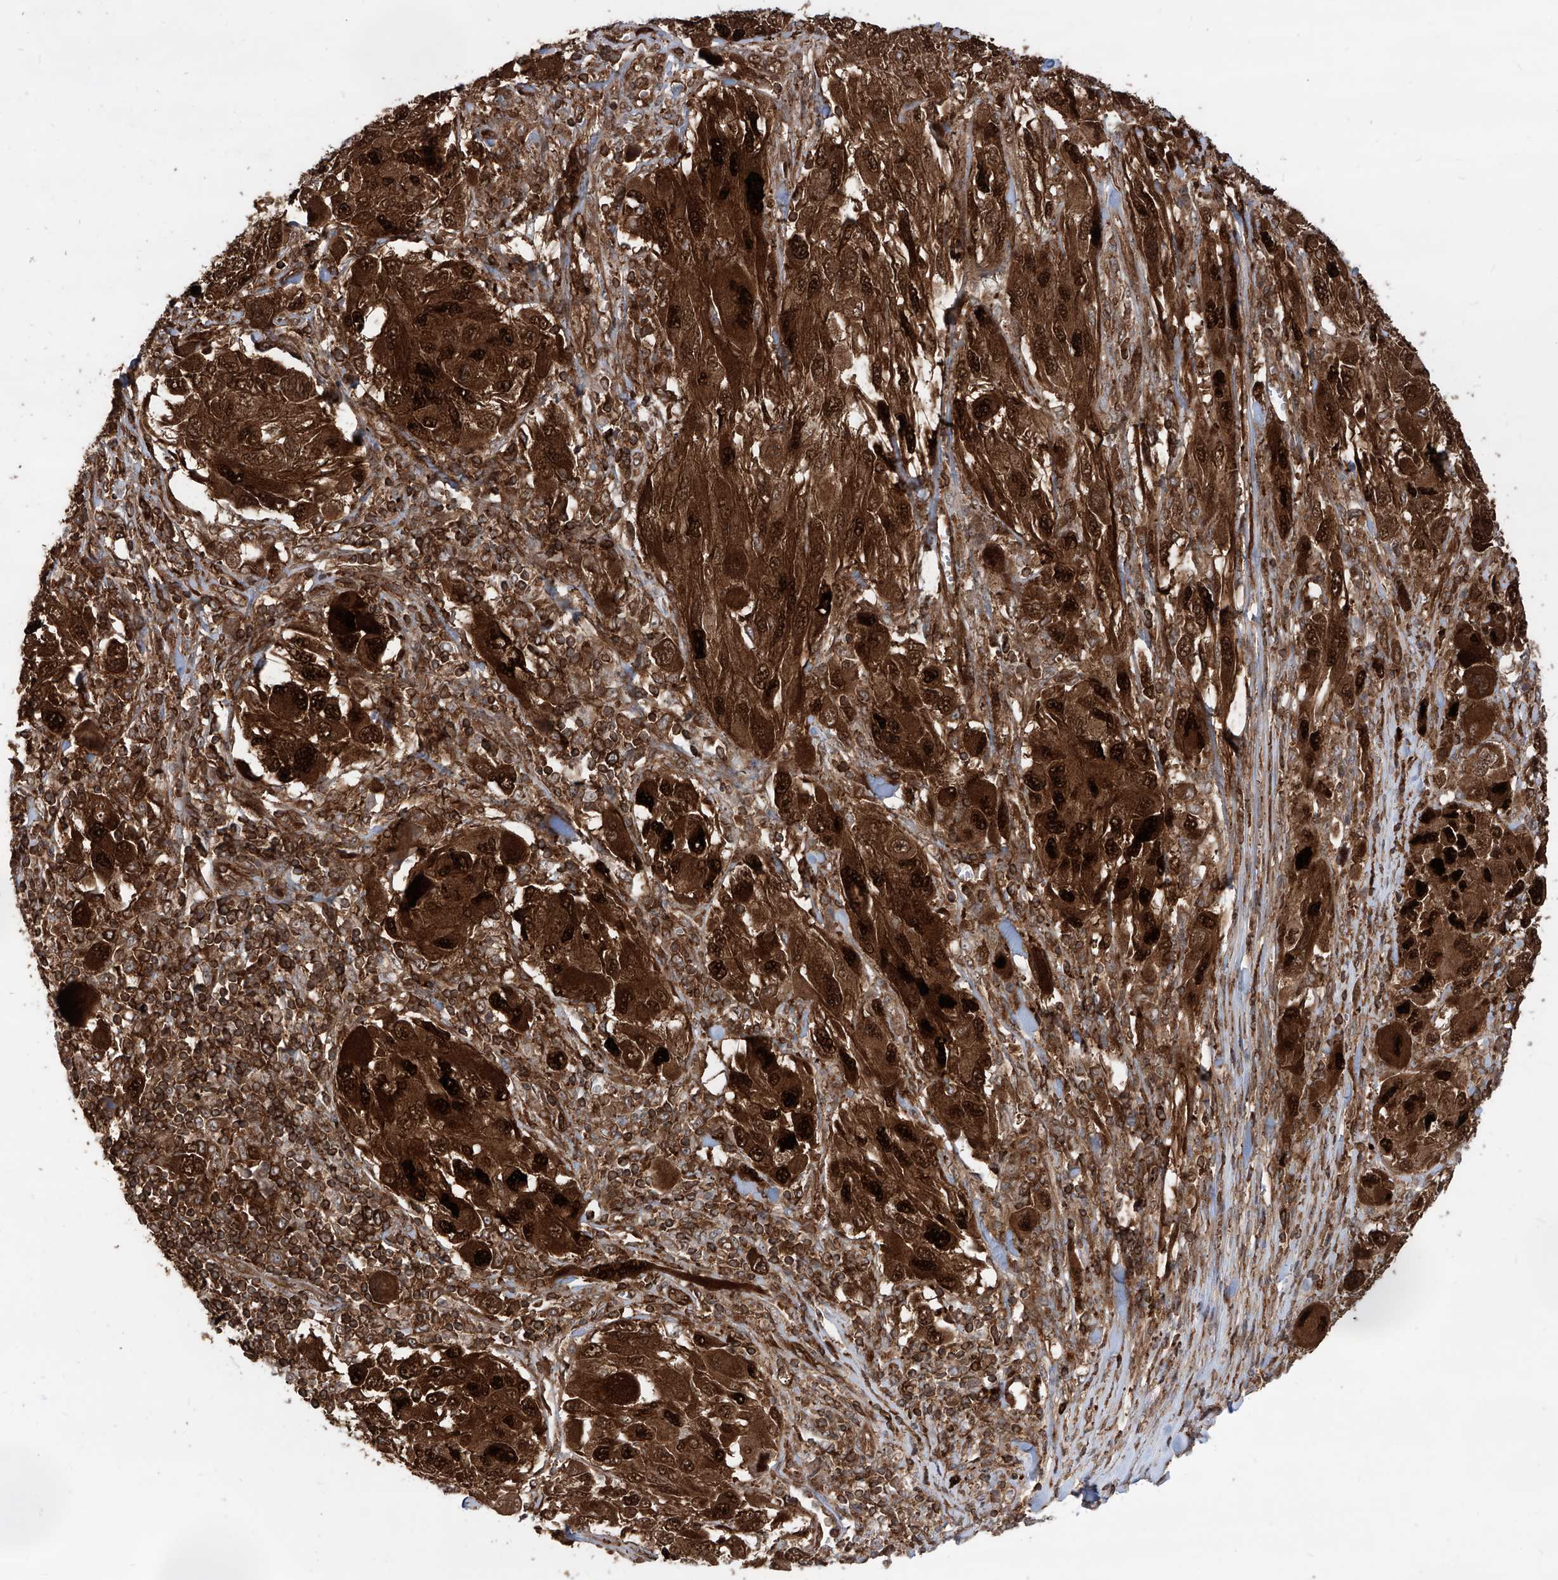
{"staining": {"intensity": "strong", "quantity": ">75%", "location": "cytoplasmic/membranous,nuclear"}, "tissue": "melanoma", "cell_type": "Tumor cells", "image_type": "cancer", "snomed": [{"axis": "morphology", "description": "Malignant melanoma, NOS"}, {"axis": "topography", "description": "Skin"}], "caption": "This is a micrograph of immunohistochemistry (IHC) staining of malignant melanoma, which shows strong positivity in the cytoplasmic/membranous and nuclear of tumor cells.", "gene": "MAGED2", "patient": {"sex": "female", "age": 91}}